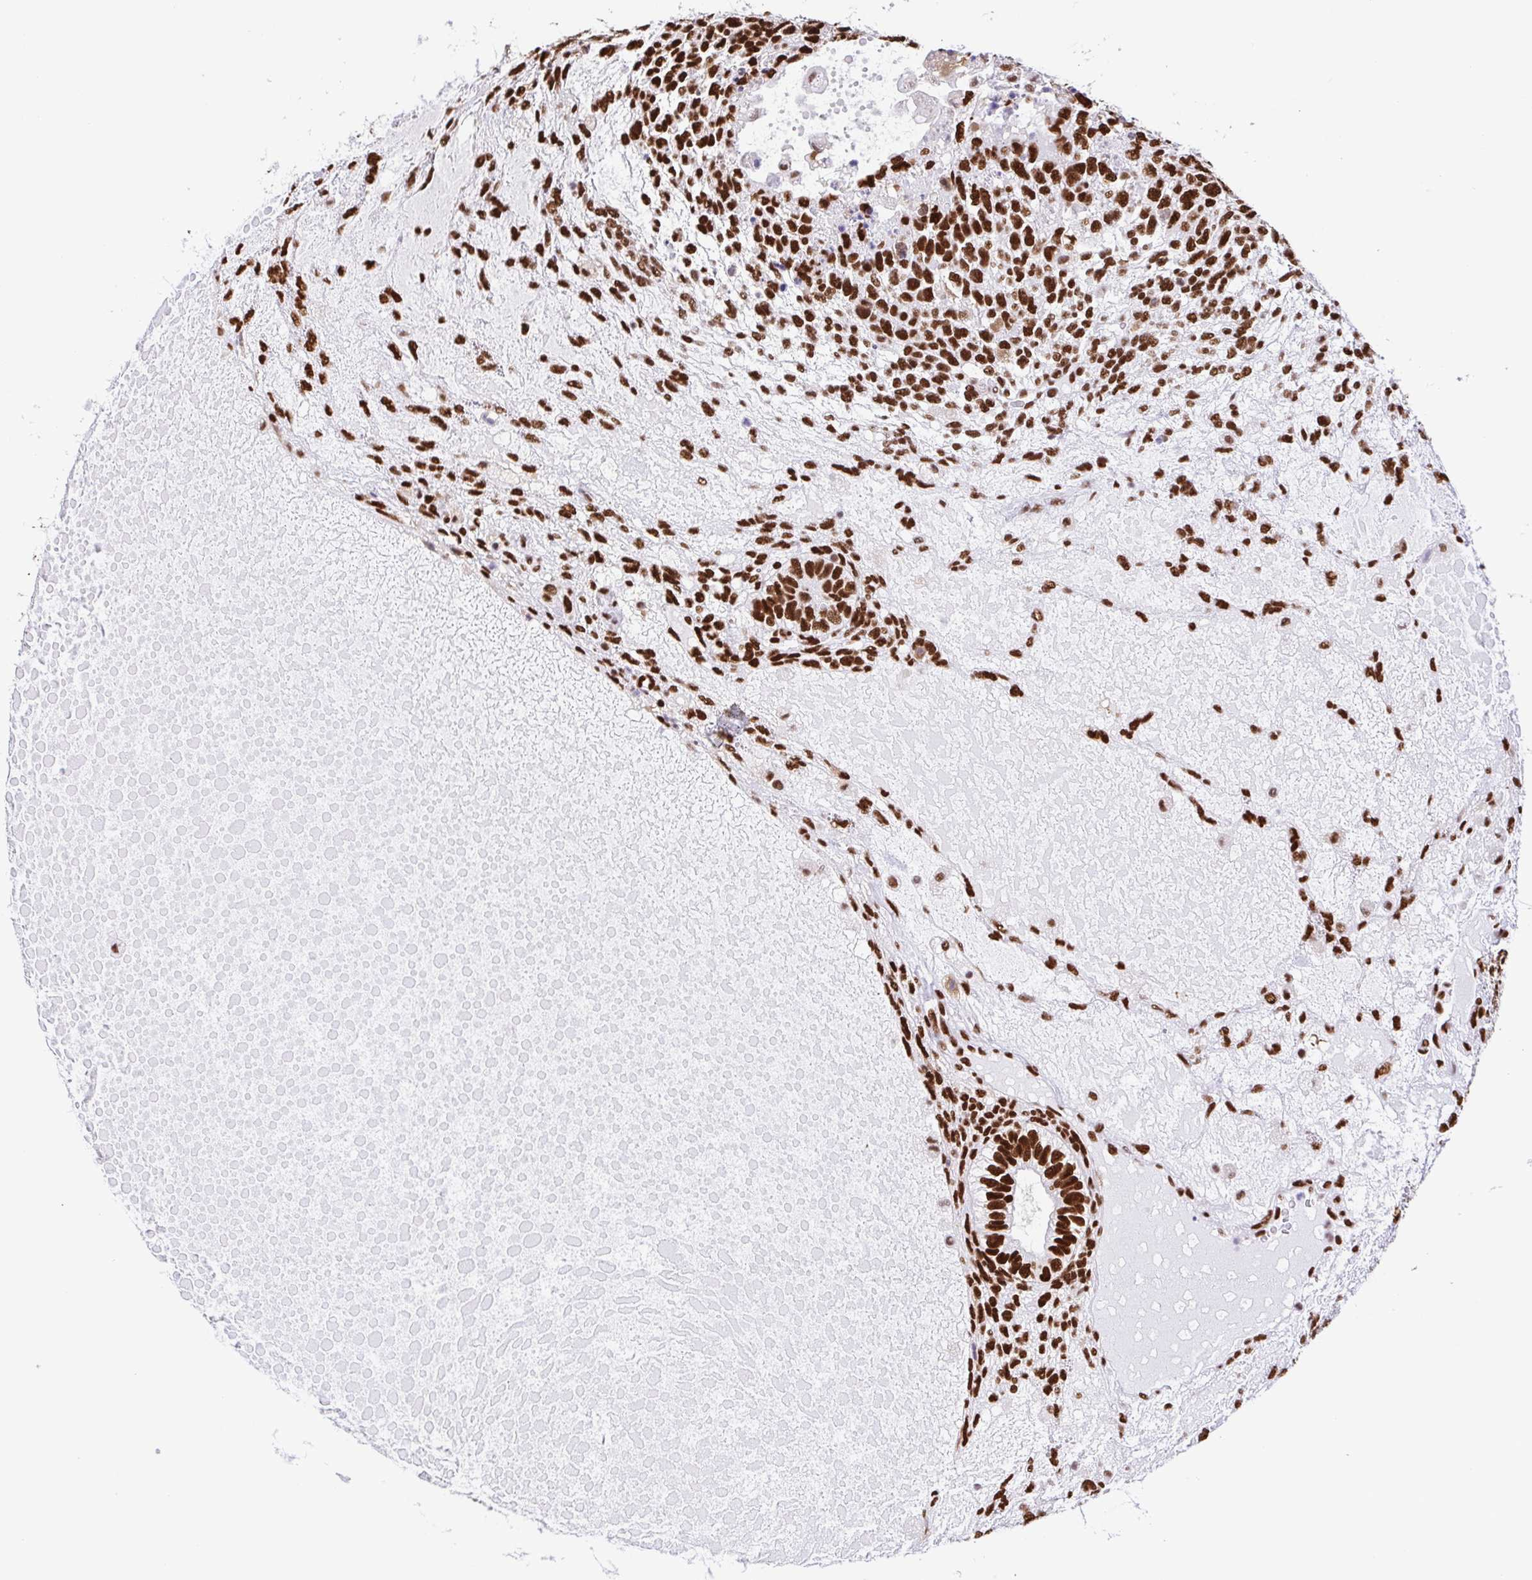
{"staining": {"intensity": "strong", "quantity": ">75%", "location": "nuclear"}, "tissue": "testis cancer", "cell_type": "Tumor cells", "image_type": "cancer", "snomed": [{"axis": "morphology", "description": "Carcinoma, Embryonal, NOS"}, {"axis": "topography", "description": "Testis"}], "caption": "Immunohistochemistry (IHC) histopathology image of neoplastic tissue: testis cancer stained using immunohistochemistry (IHC) displays high levels of strong protein expression localized specifically in the nuclear of tumor cells, appearing as a nuclear brown color.", "gene": "TRIM28", "patient": {"sex": "male", "age": 23}}